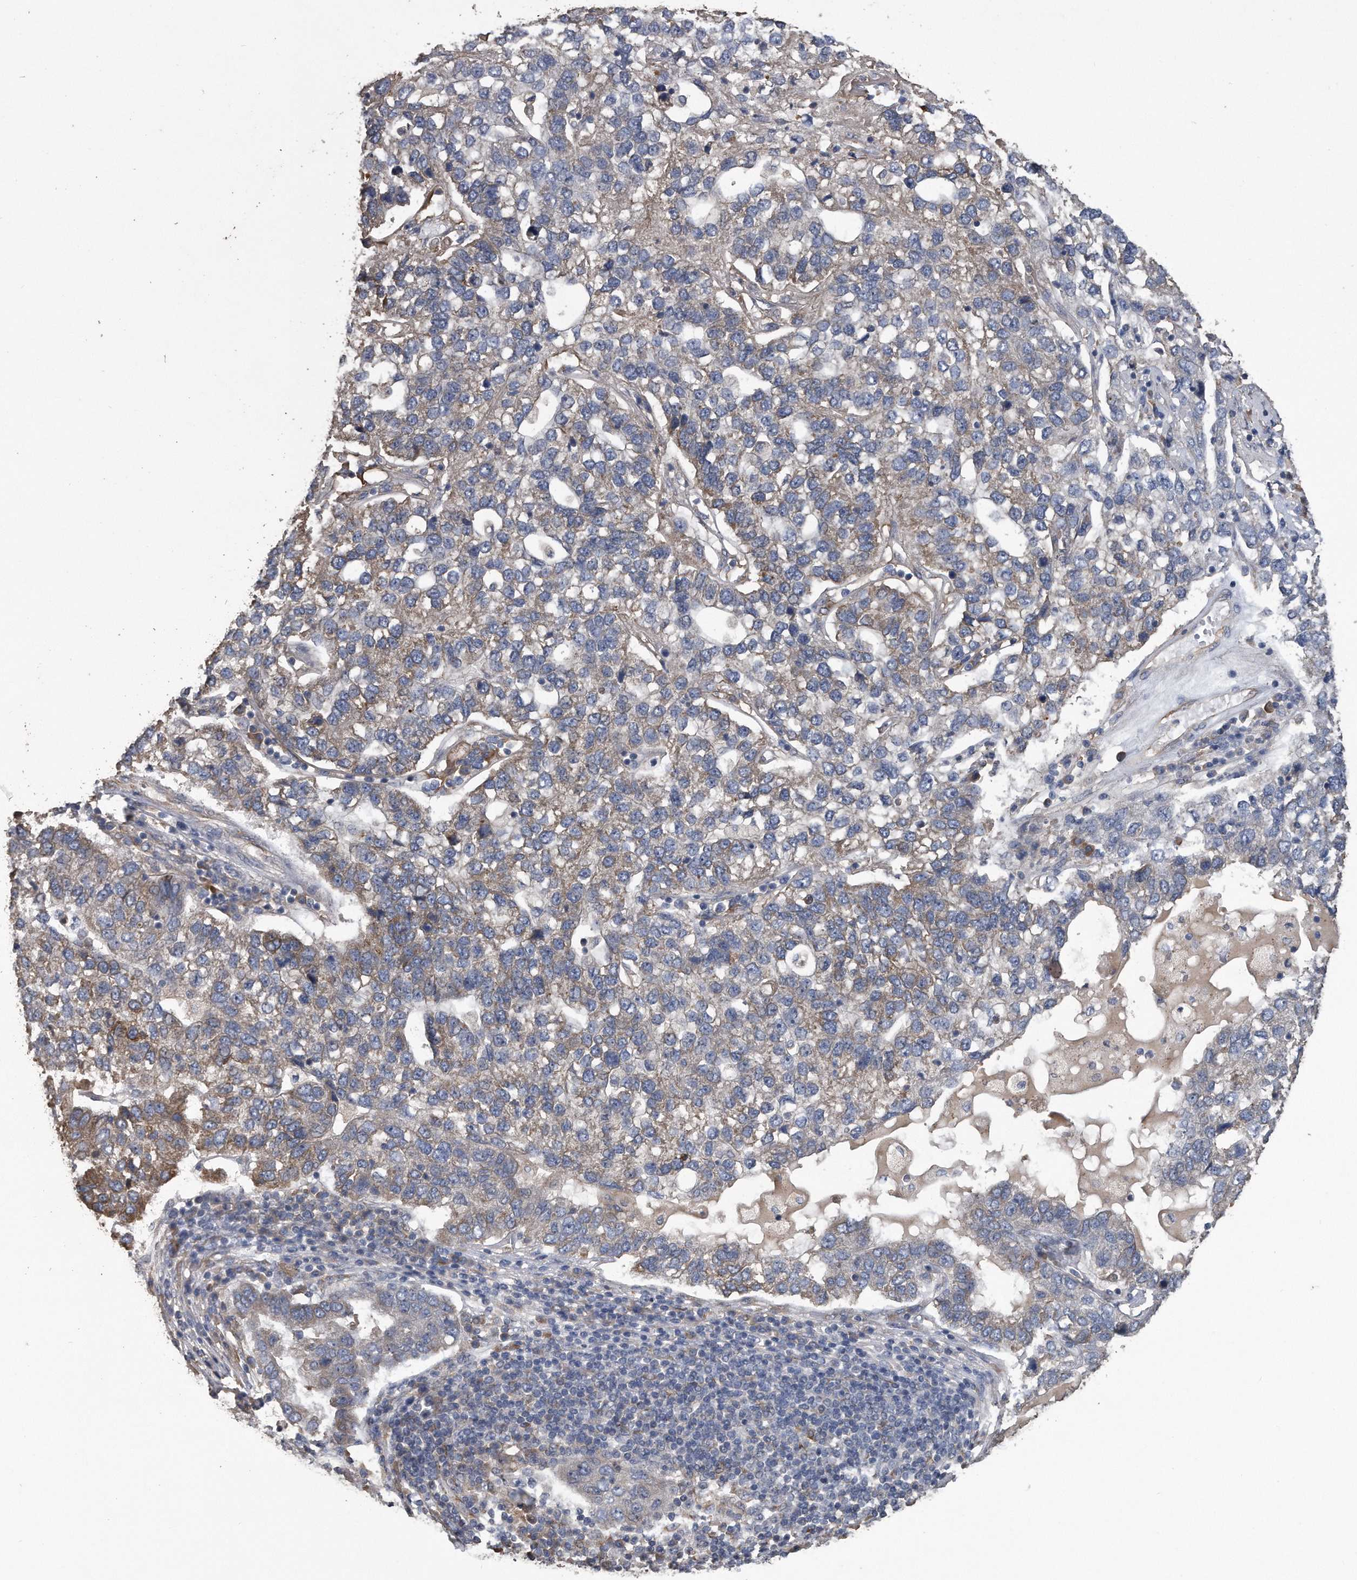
{"staining": {"intensity": "moderate", "quantity": "<25%", "location": "cytoplasmic/membranous"}, "tissue": "pancreatic cancer", "cell_type": "Tumor cells", "image_type": "cancer", "snomed": [{"axis": "morphology", "description": "Adenocarcinoma, NOS"}, {"axis": "topography", "description": "Pancreas"}], "caption": "This photomicrograph shows pancreatic cancer stained with immunohistochemistry (IHC) to label a protein in brown. The cytoplasmic/membranous of tumor cells show moderate positivity for the protein. Nuclei are counter-stained blue.", "gene": "PCLO", "patient": {"sex": "female", "age": 61}}